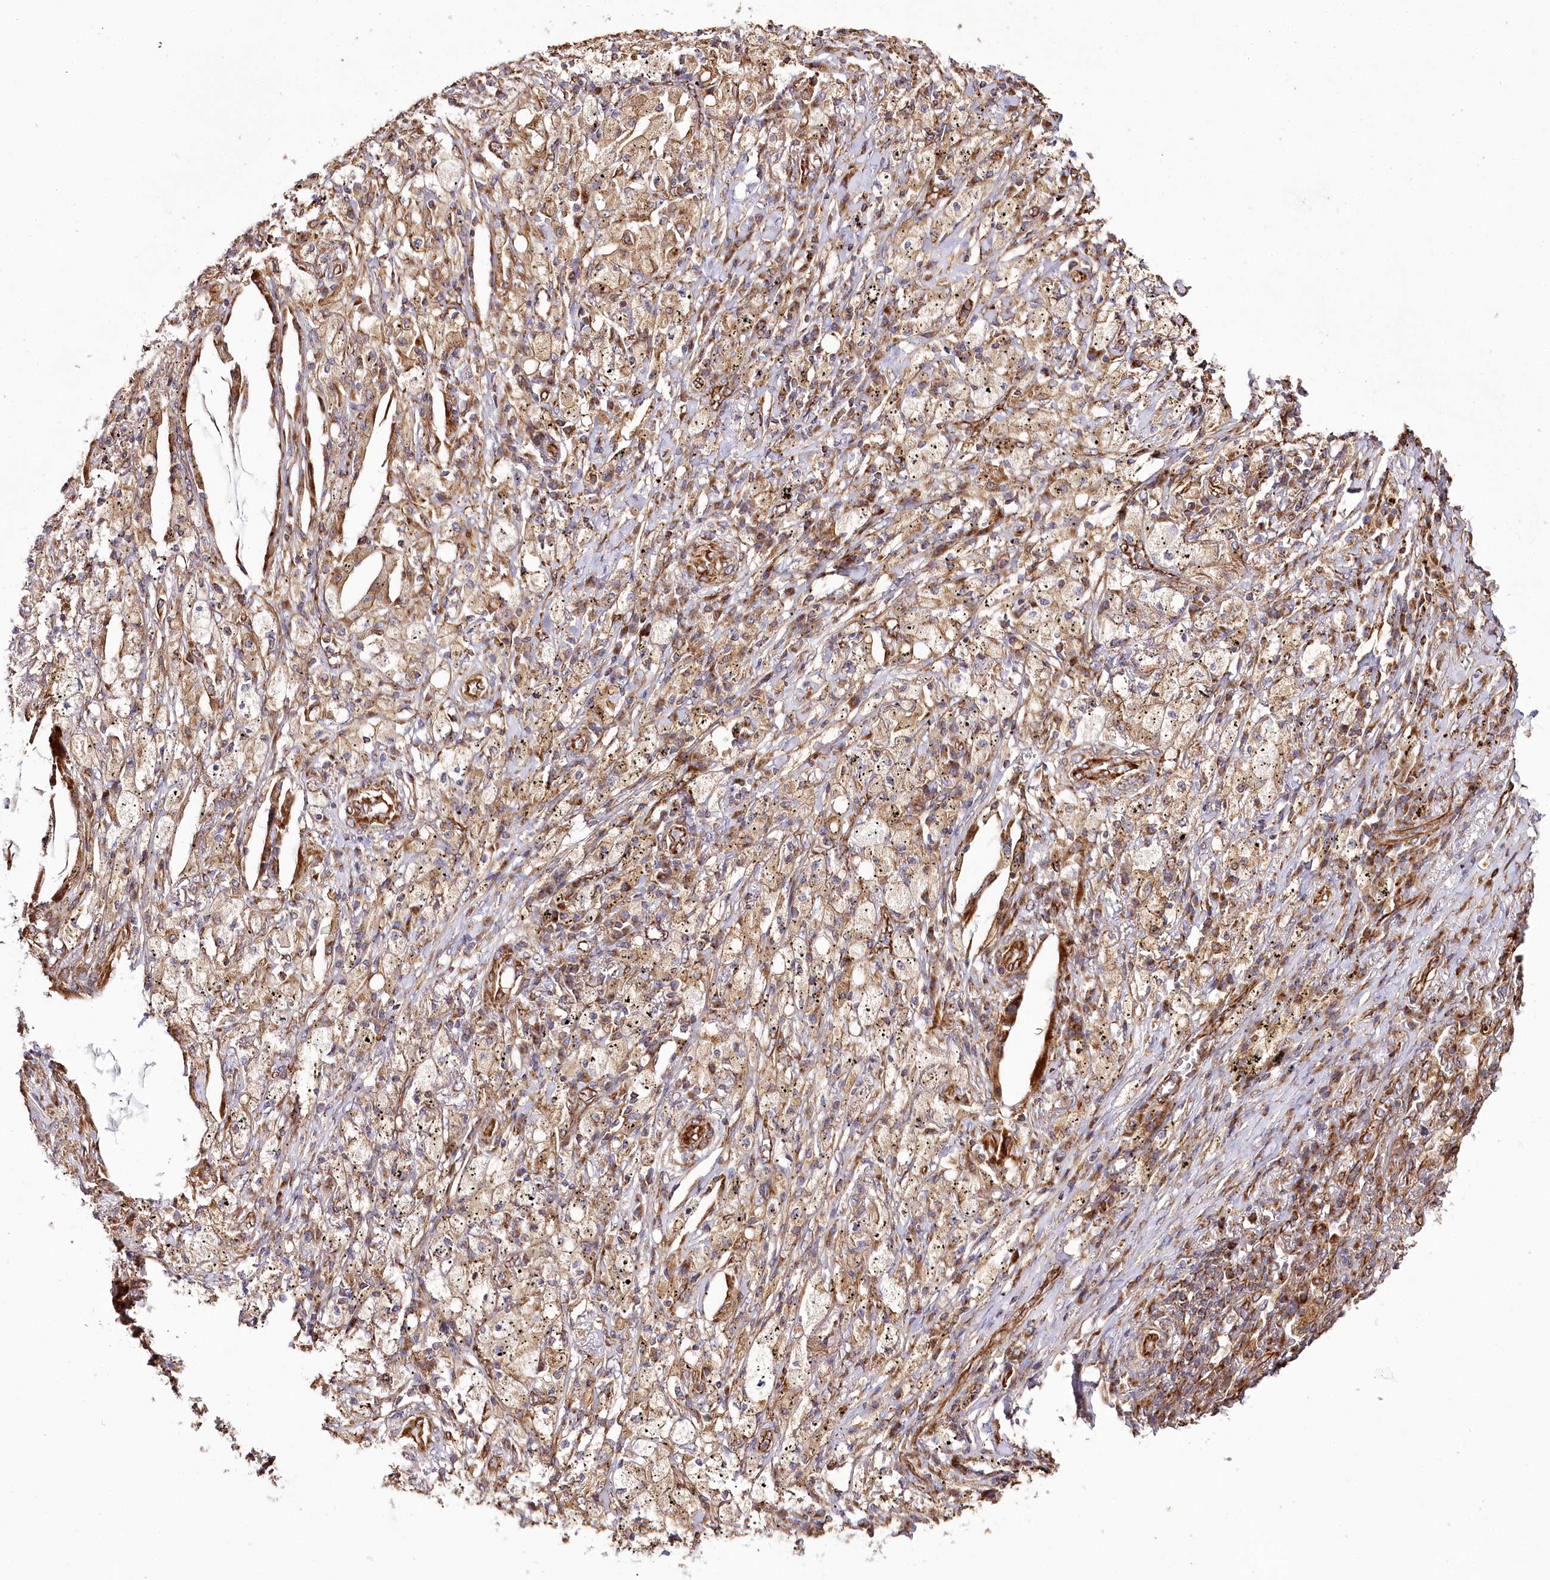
{"staining": {"intensity": "moderate", "quantity": ">75%", "location": "cytoplasmic/membranous"}, "tissue": "lung cancer", "cell_type": "Tumor cells", "image_type": "cancer", "snomed": [{"axis": "morphology", "description": "Squamous cell carcinoma, NOS"}, {"axis": "topography", "description": "Lung"}], "caption": "Human lung squamous cell carcinoma stained with a brown dye demonstrates moderate cytoplasmic/membranous positive positivity in approximately >75% of tumor cells.", "gene": "THUMPD3", "patient": {"sex": "female", "age": 63}}